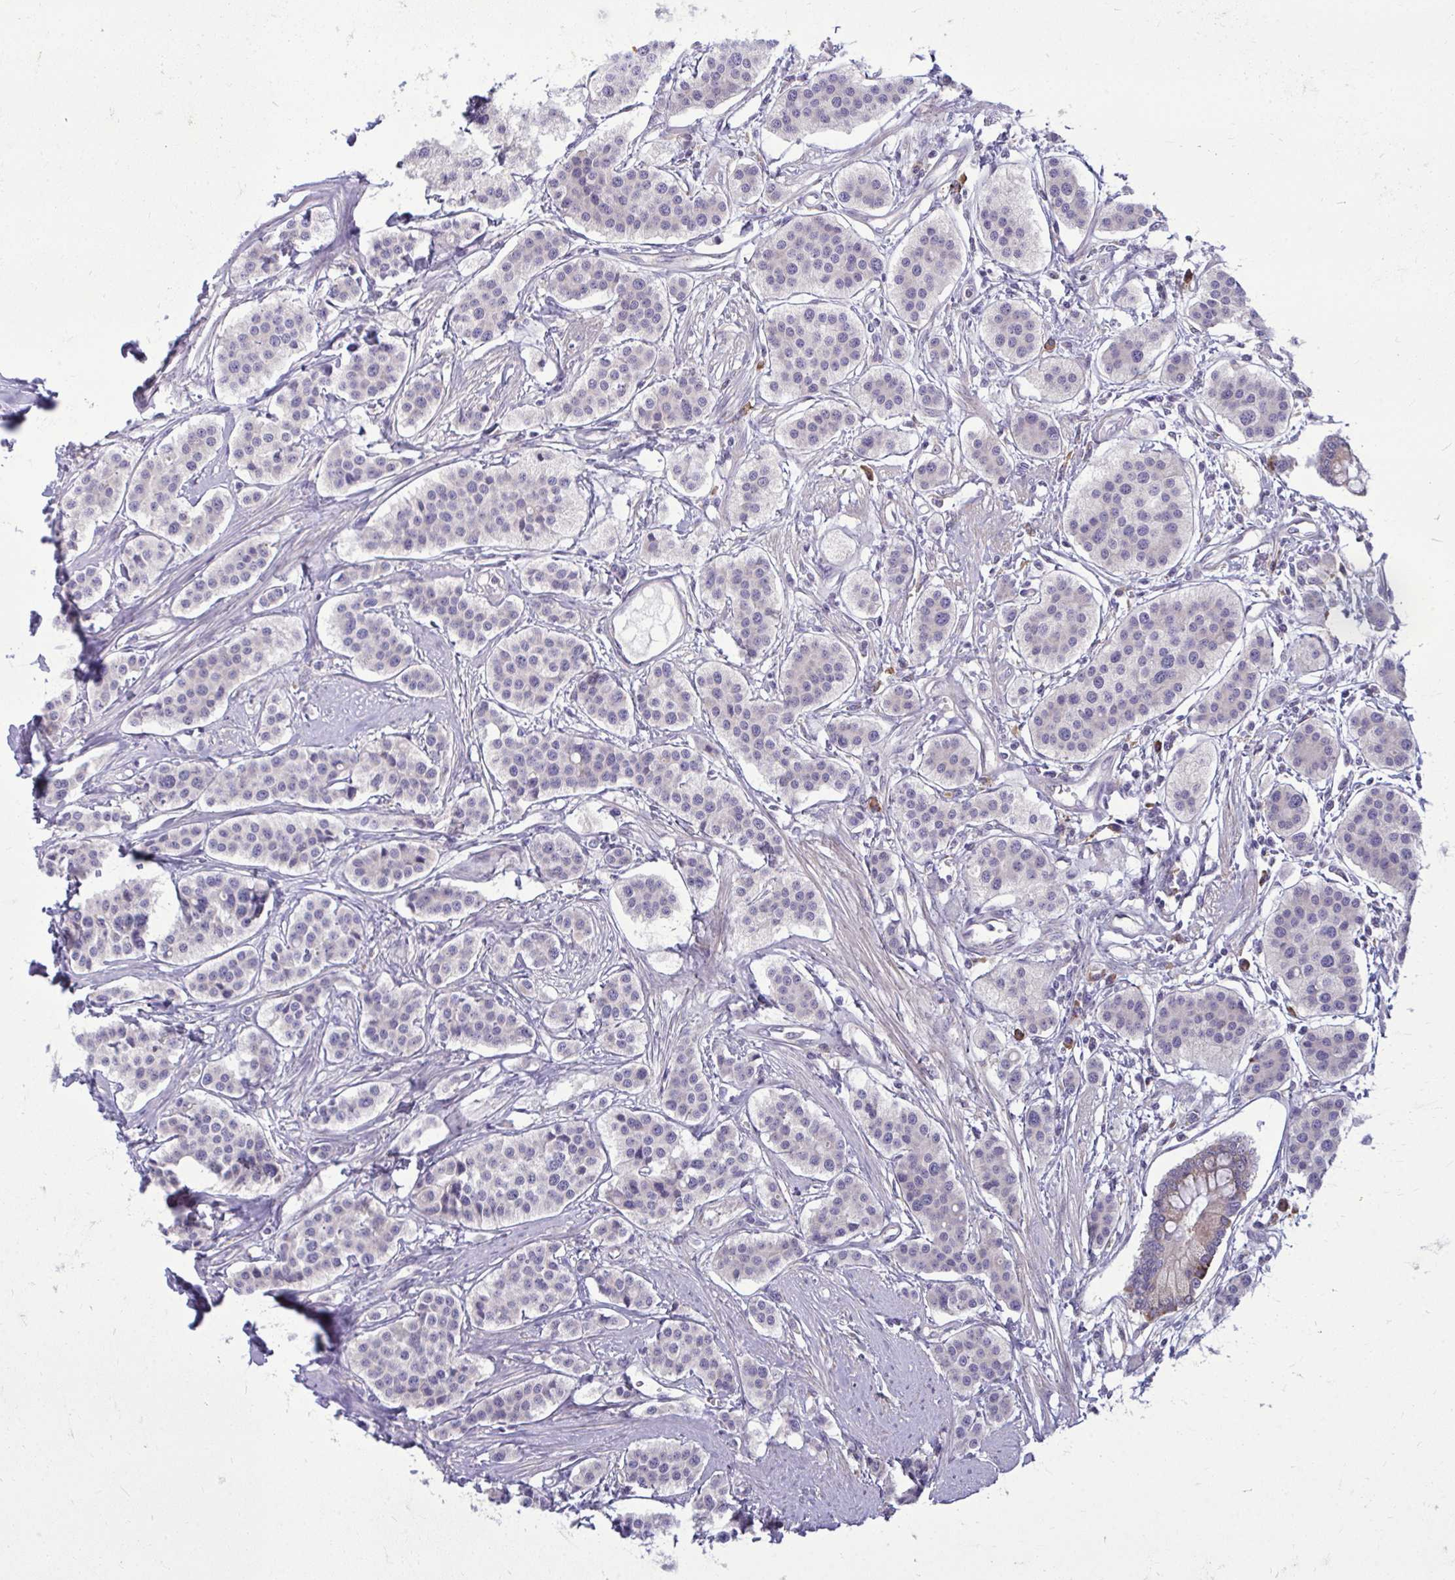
{"staining": {"intensity": "negative", "quantity": "none", "location": "none"}, "tissue": "carcinoid", "cell_type": "Tumor cells", "image_type": "cancer", "snomed": [{"axis": "morphology", "description": "Carcinoid, malignant, NOS"}, {"axis": "topography", "description": "Small intestine"}], "caption": "IHC image of human carcinoid stained for a protein (brown), which reveals no positivity in tumor cells.", "gene": "CEMP1", "patient": {"sex": "male", "age": 60}}